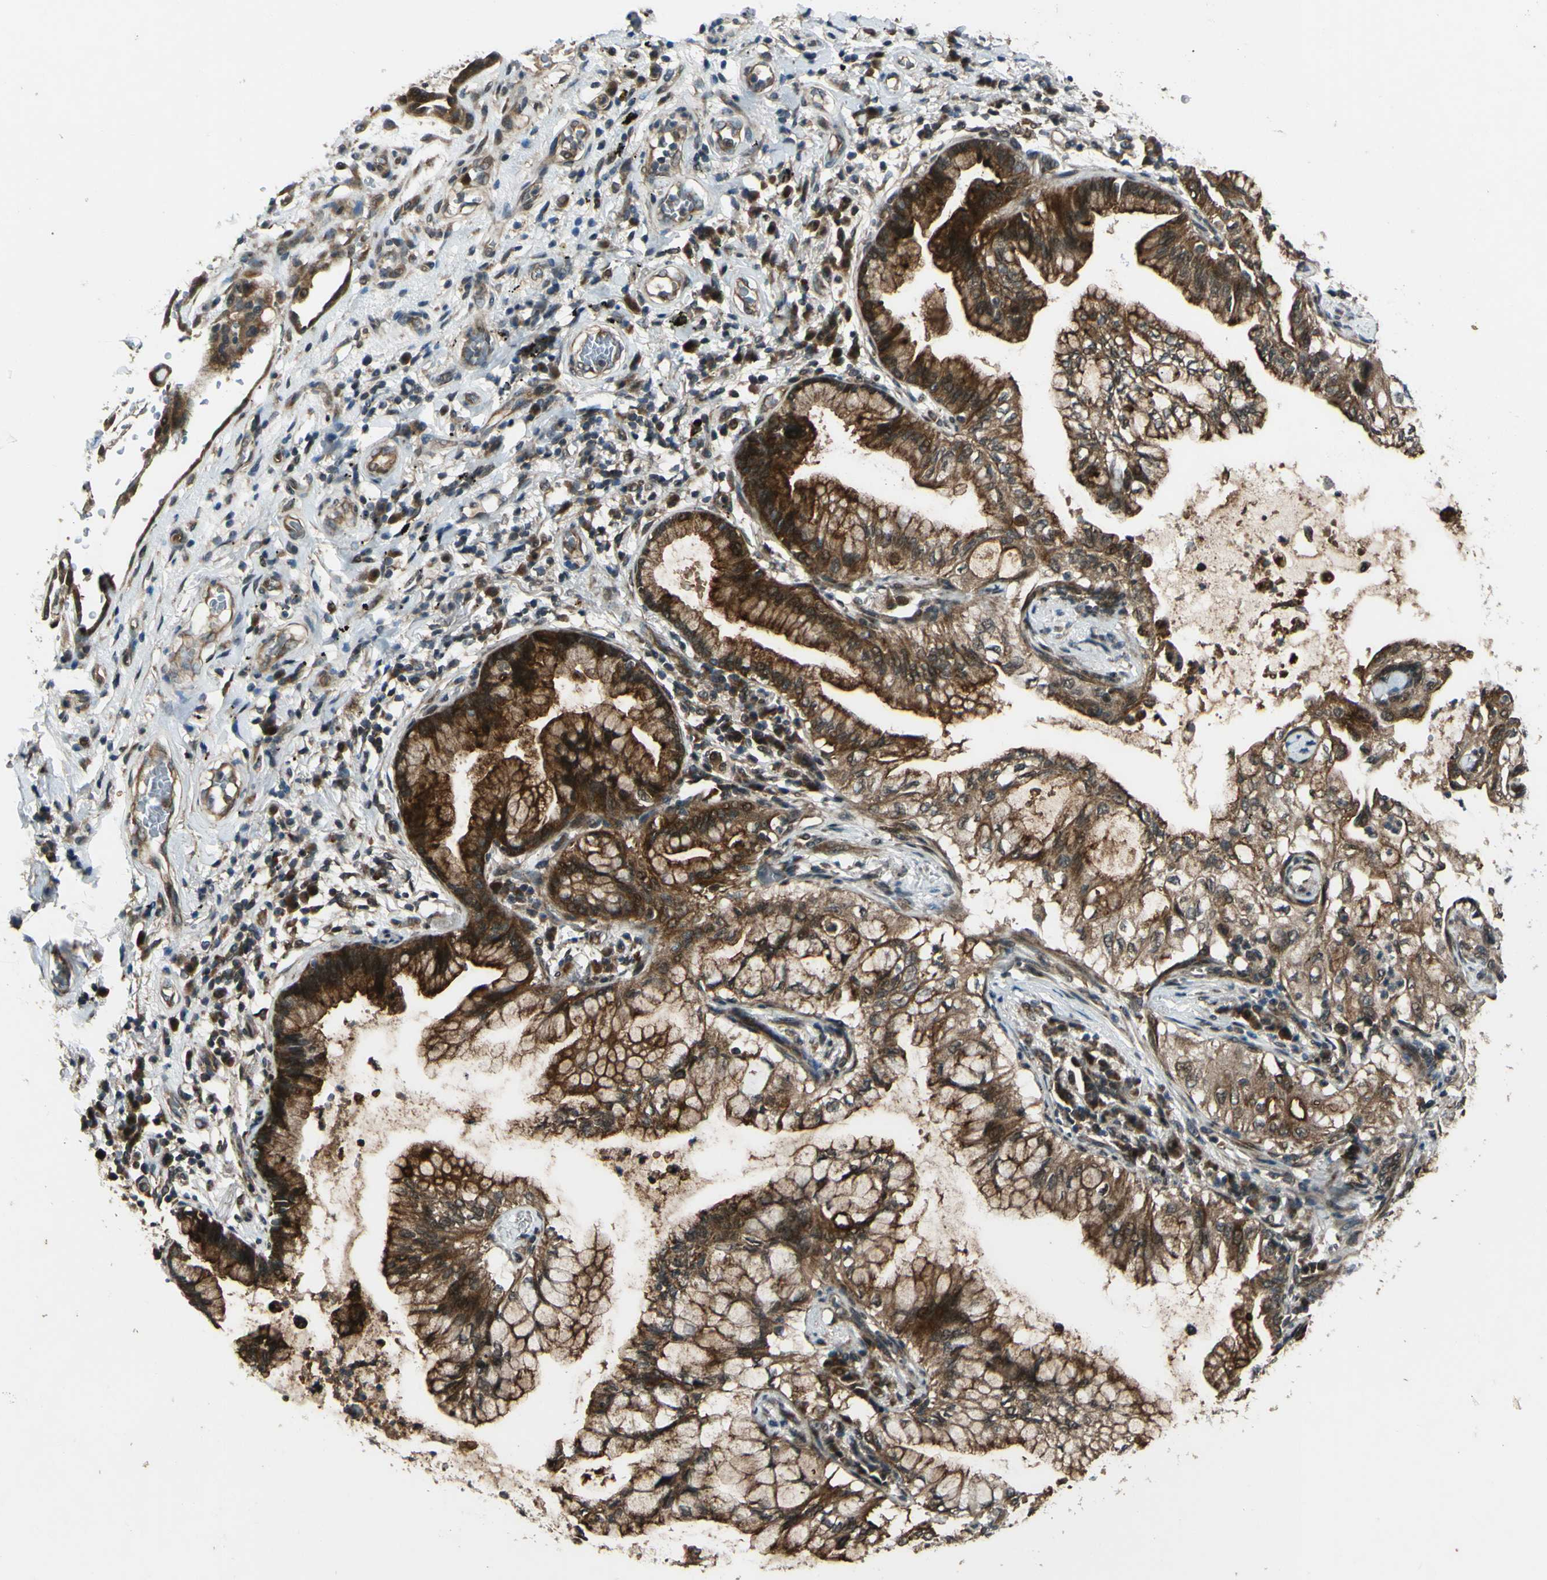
{"staining": {"intensity": "strong", "quantity": ">75%", "location": "cytoplasmic/membranous"}, "tissue": "lung cancer", "cell_type": "Tumor cells", "image_type": "cancer", "snomed": [{"axis": "morphology", "description": "Adenocarcinoma, NOS"}, {"axis": "topography", "description": "Lung"}], "caption": "Protein expression analysis of human lung adenocarcinoma reveals strong cytoplasmic/membranous positivity in about >75% of tumor cells.", "gene": "ABCC8", "patient": {"sex": "female", "age": 70}}